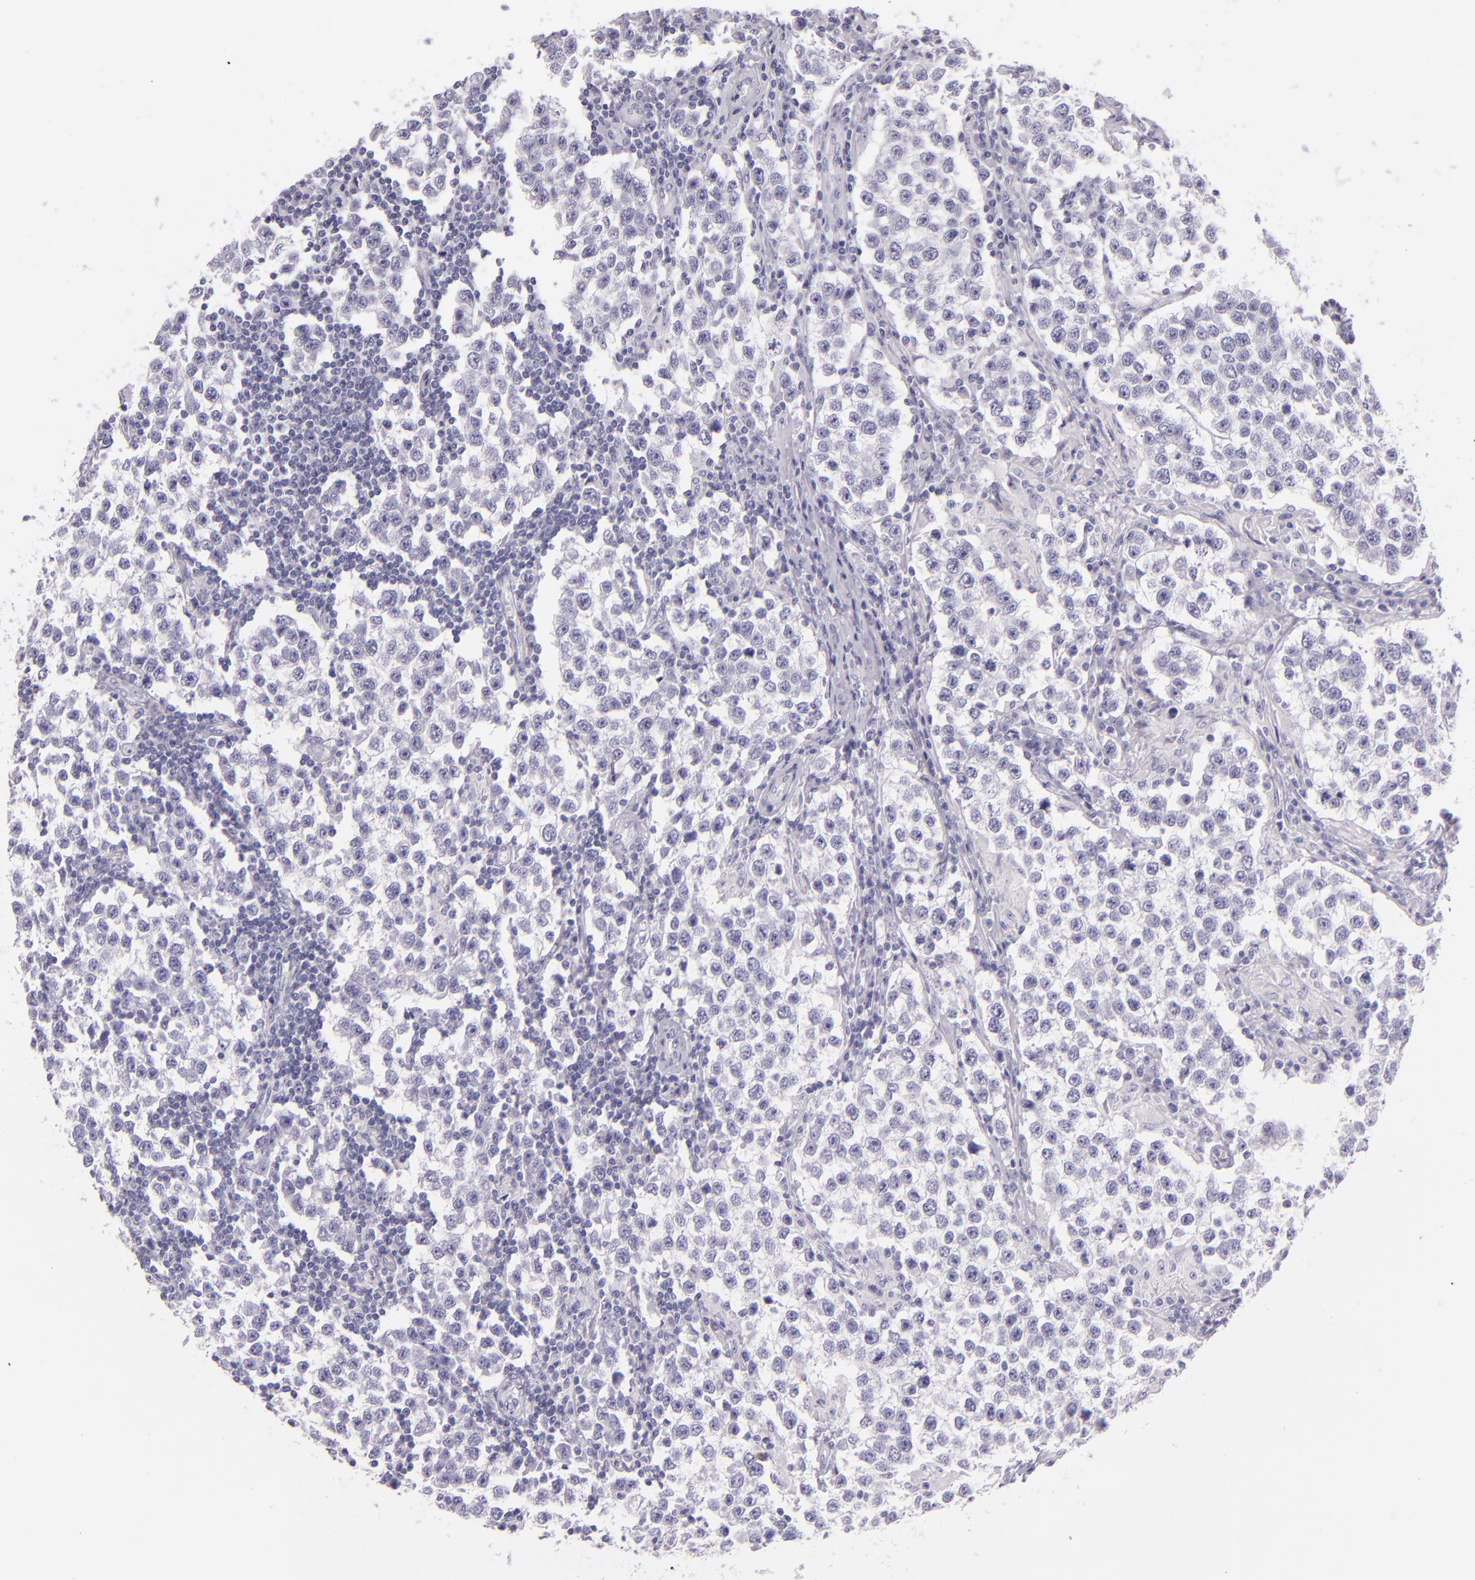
{"staining": {"intensity": "negative", "quantity": "none", "location": "none"}, "tissue": "testis cancer", "cell_type": "Tumor cells", "image_type": "cancer", "snomed": [{"axis": "morphology", "description": "Seminoma, NOS"}, {"axis": "topography", "description": "Testis"}], "caption": "Testis cancer (seminoma) was stained to show a protein in brown. There is no significant staining in tumor cells. (IHC, brightfield microscopy, high magnification).", "gene": "CEACAM1", "patient": {"sex": "male", "age": 36}}